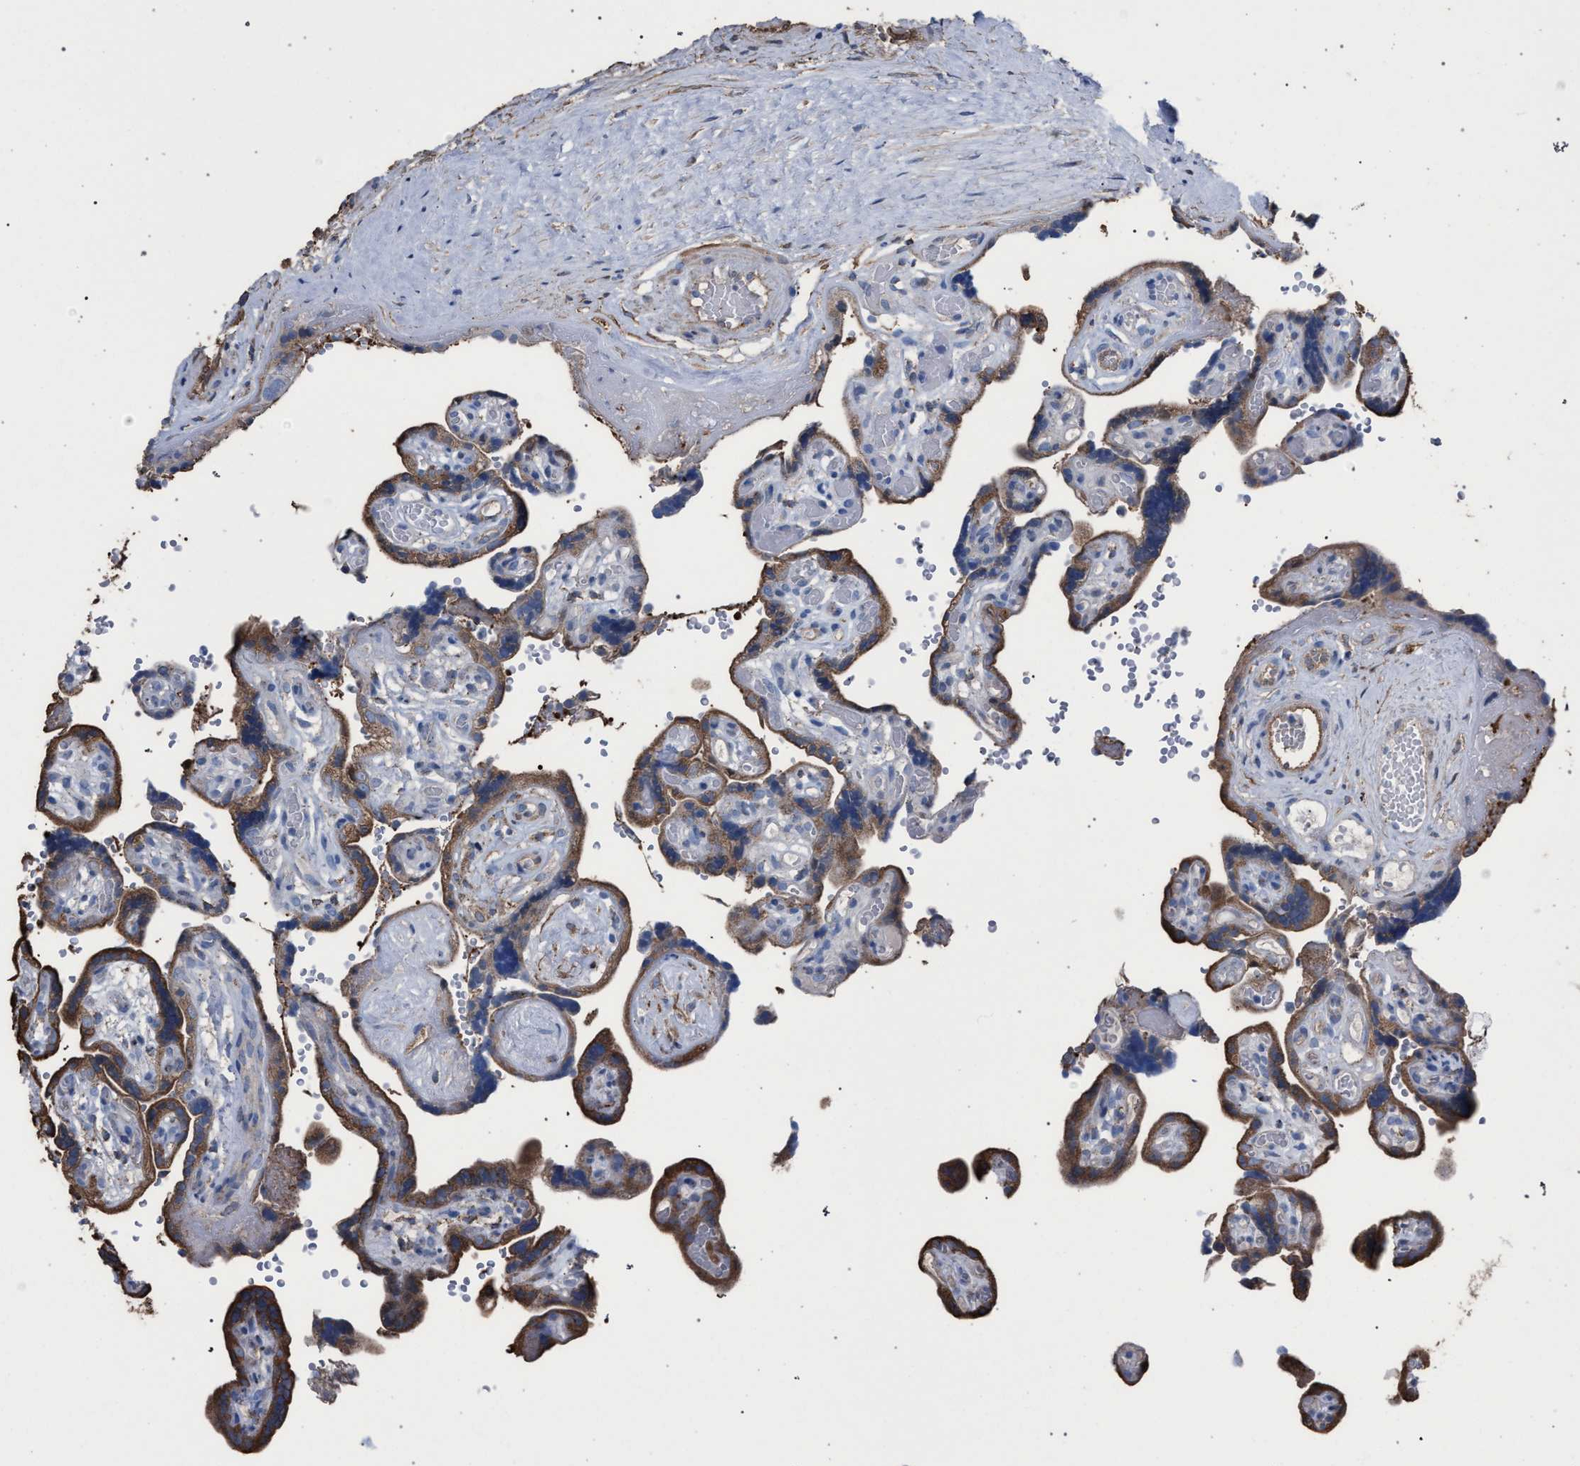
{"staining": {"intensity": "moderate", "quantity": ">75%", "location": "cytoplasmic/membranous"}, "tissue": "placenta", "cell_type": "Decidual cells", "image_type": "normal", "snomed": [{"axis": "morphology", "description": "Normal tissue, NOS"}, {"axis": "topography", "description": "Placenta"}], "caption": "IHC photomicrograph of normal human placenta stained for a protein (brown), which shows medium levels of moderate cytoplasmic/membranous positivity in about >75% of decidual cells.", "gene": "HSD17B4", "patient": {"sex": "female", "age": 30}}